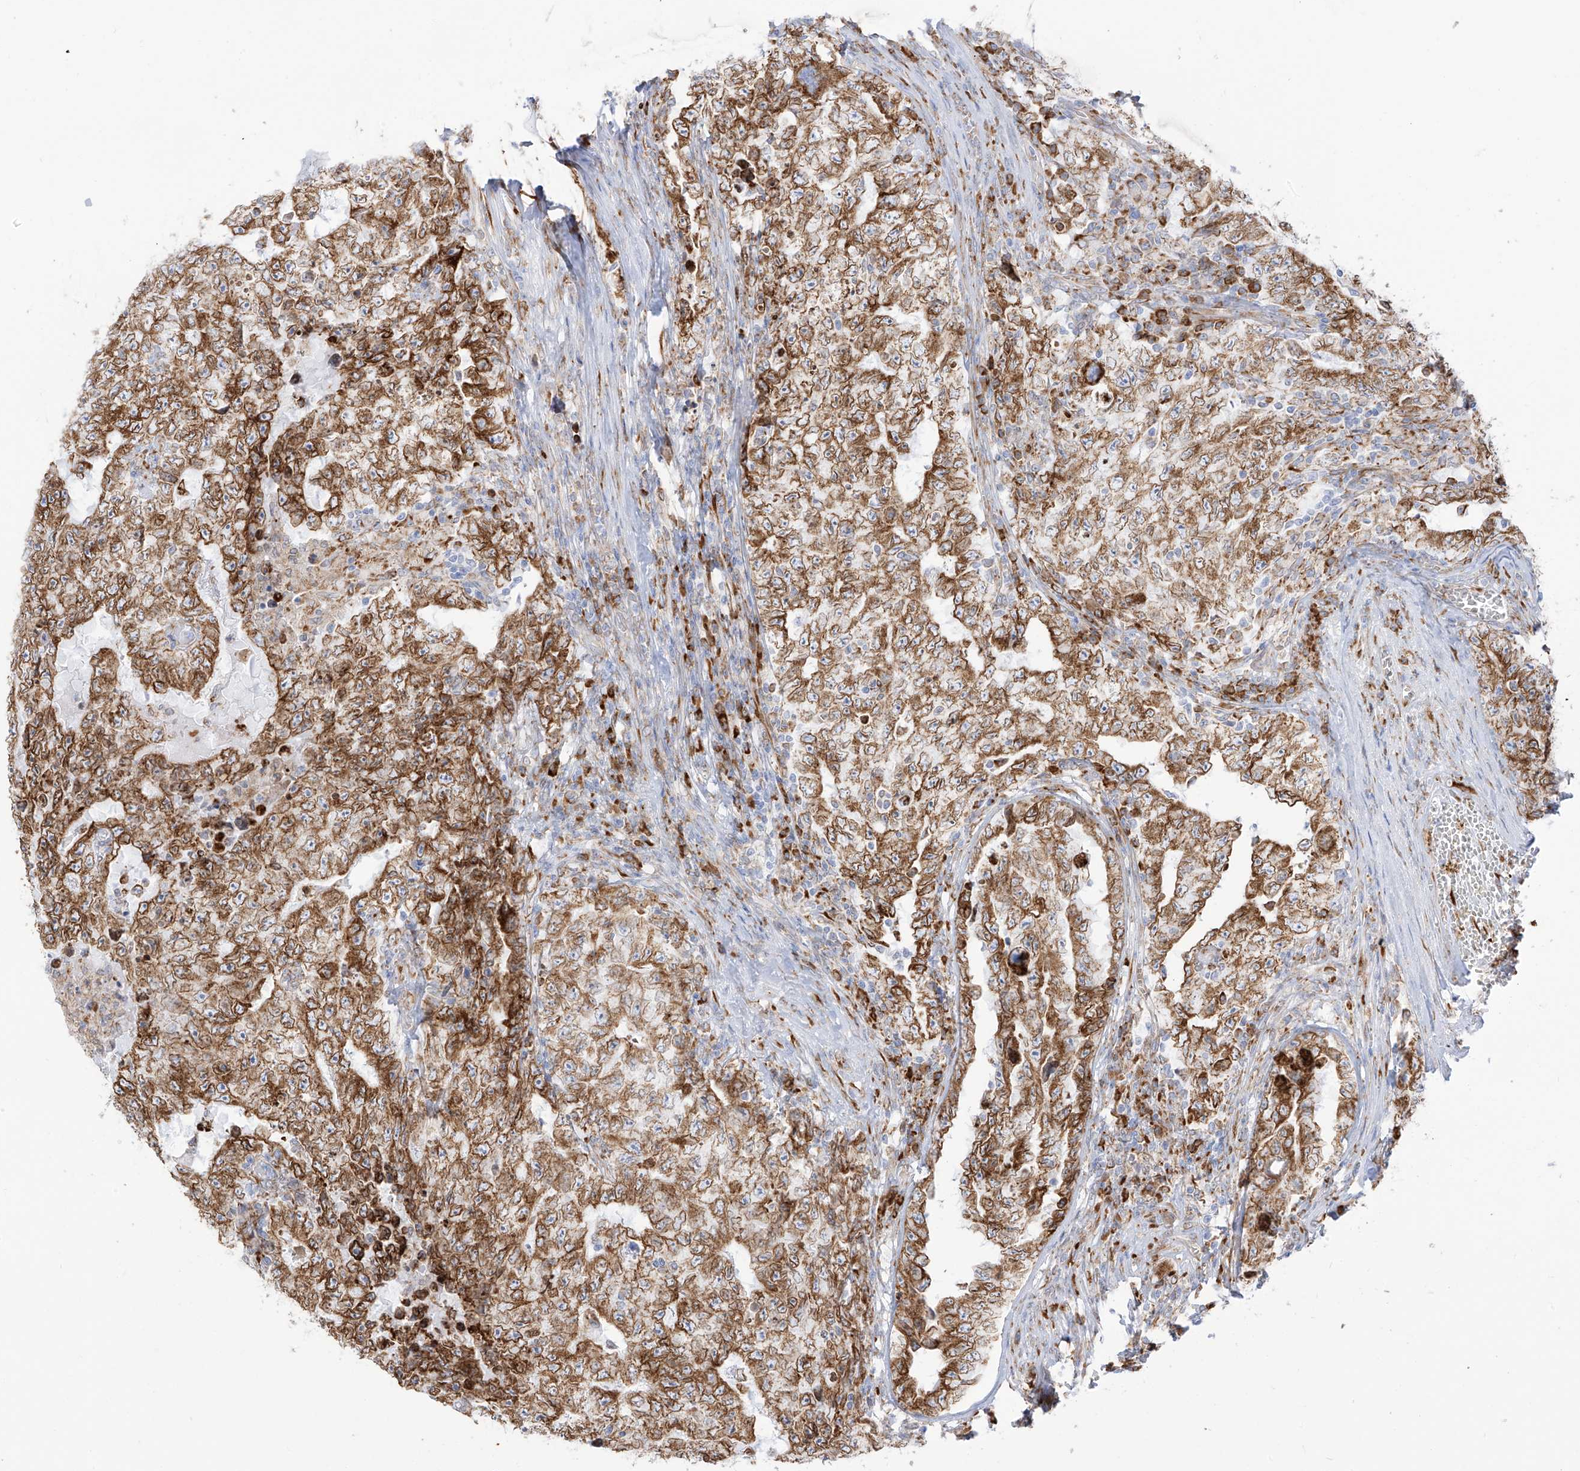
{"staining": {"intensity": "strong", "quantity": ">75%", "location": "cytoplasmic/membranous"}, "tissue": "testis cancer", "cell_type": "Tumor cells", "image_type": "cancer", "snomed": [{"axis": "morphology", "description": "Carcinoma, Embryonal, NOS"}, {"axis": "topography", "description": "Testis"}], "caption": "An IHC micrograph of neoplastic tissue is shown. Protein staining in brown highlights strong cytoplasmic/membranous positivity in testis cancer (embryonal carcinoma) within tumor cells.", "gene": "LRRC59", "patient": {"sex": "male", "age": 26}}